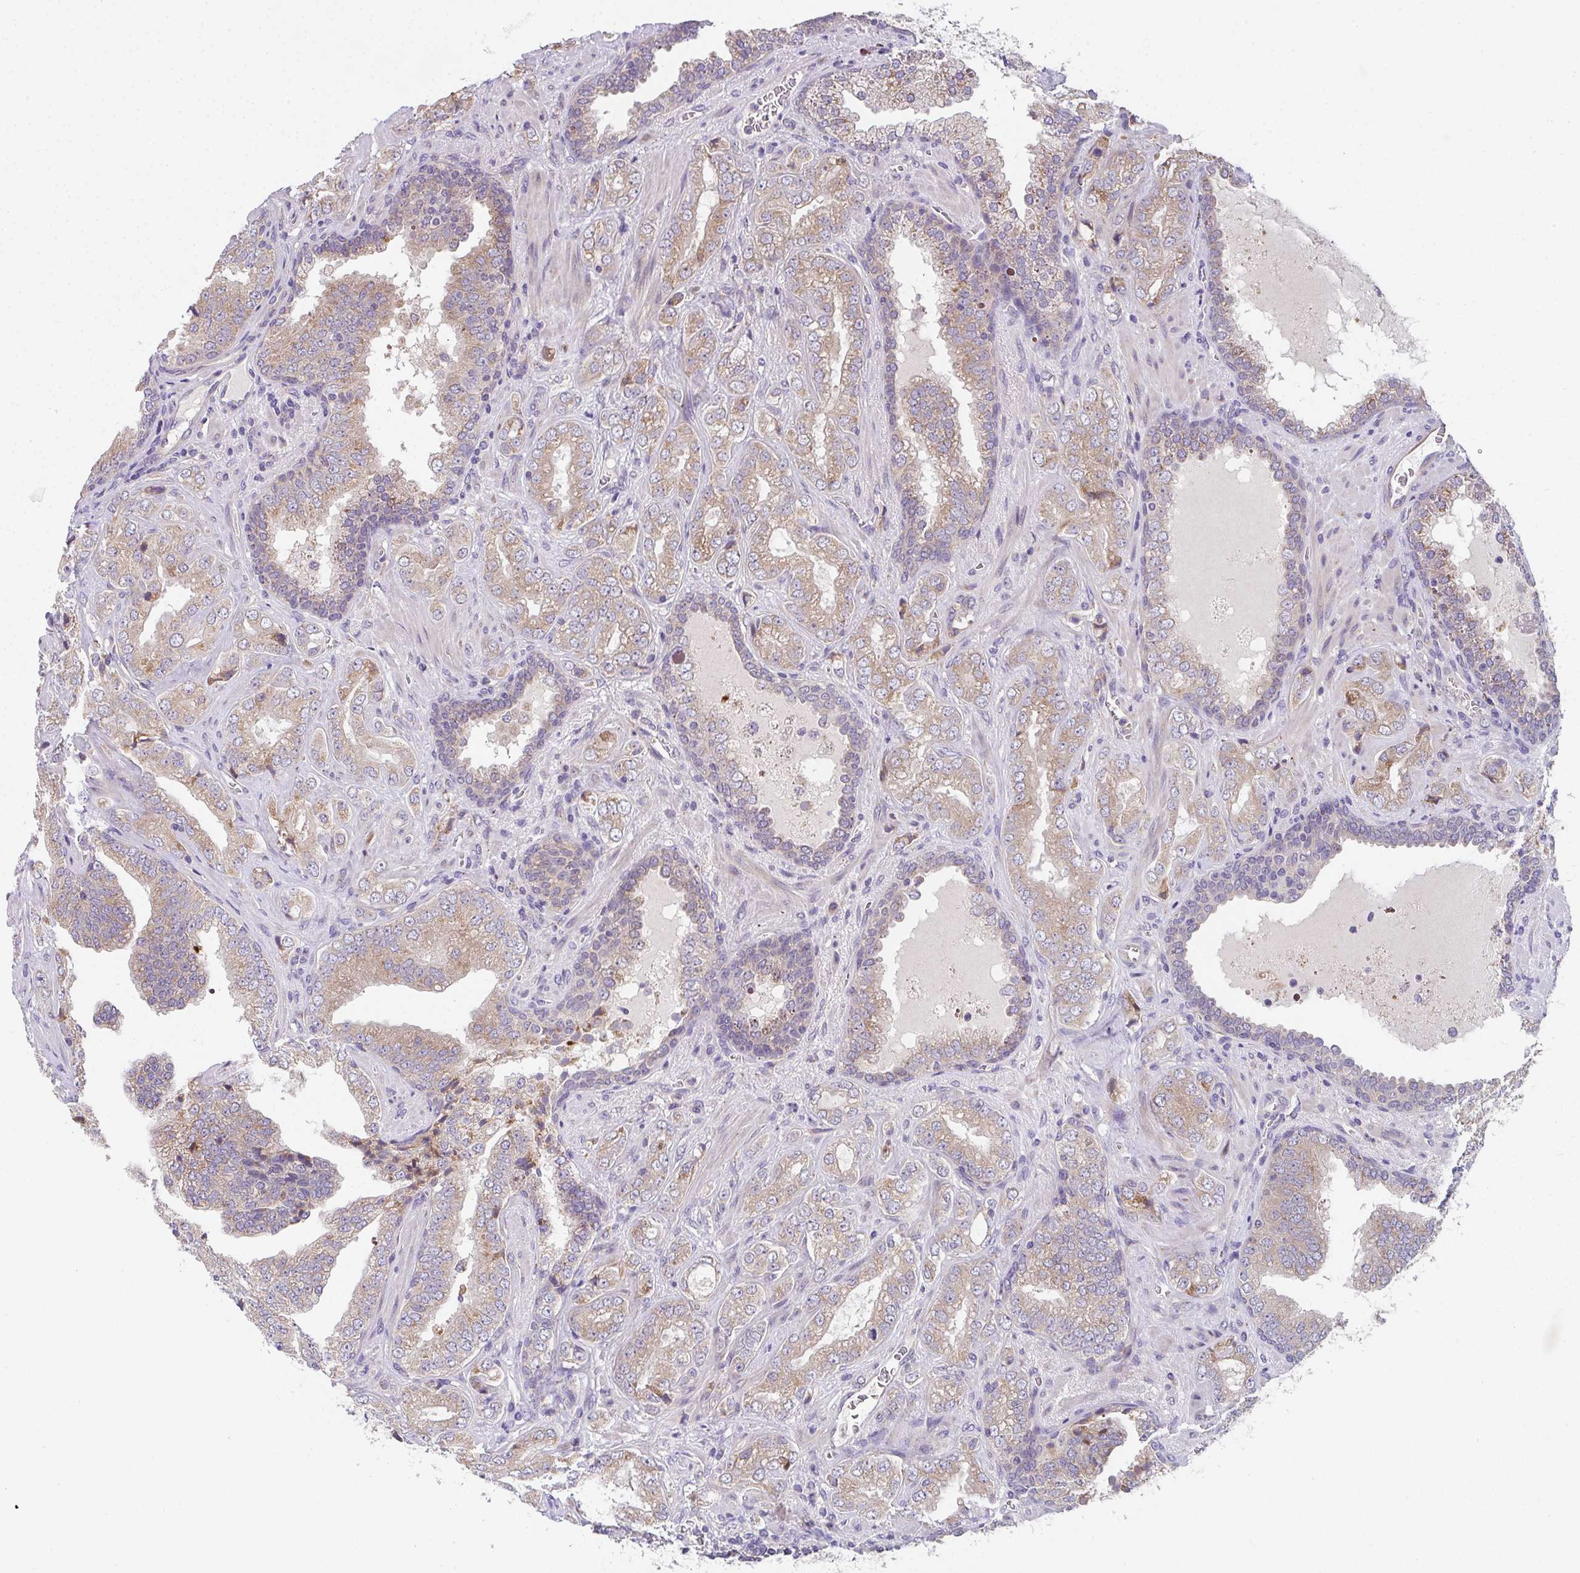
{"staining": {"intensity": "weak", "quantity": ">75%", "location": "cytoplasmic/membranous"}, "tissue": "prostate cancer", "cell_type": "Tumor cells", "image_type": "cancer", "snomed": [{"axis": "morphology", "description": "Adenocarcinoma, High grade"}, {"axis": "topography", "description": "Prostate"}], "caption": "This is an image of immunohistochemistry staining of prostate cancer (high-grade adenocarcinoma), which shows weak expression in the cytoplasmic/membranous of tumor cells.", "gene": "TSPAN31", "patient": {"sex": "male", "age": 67}}